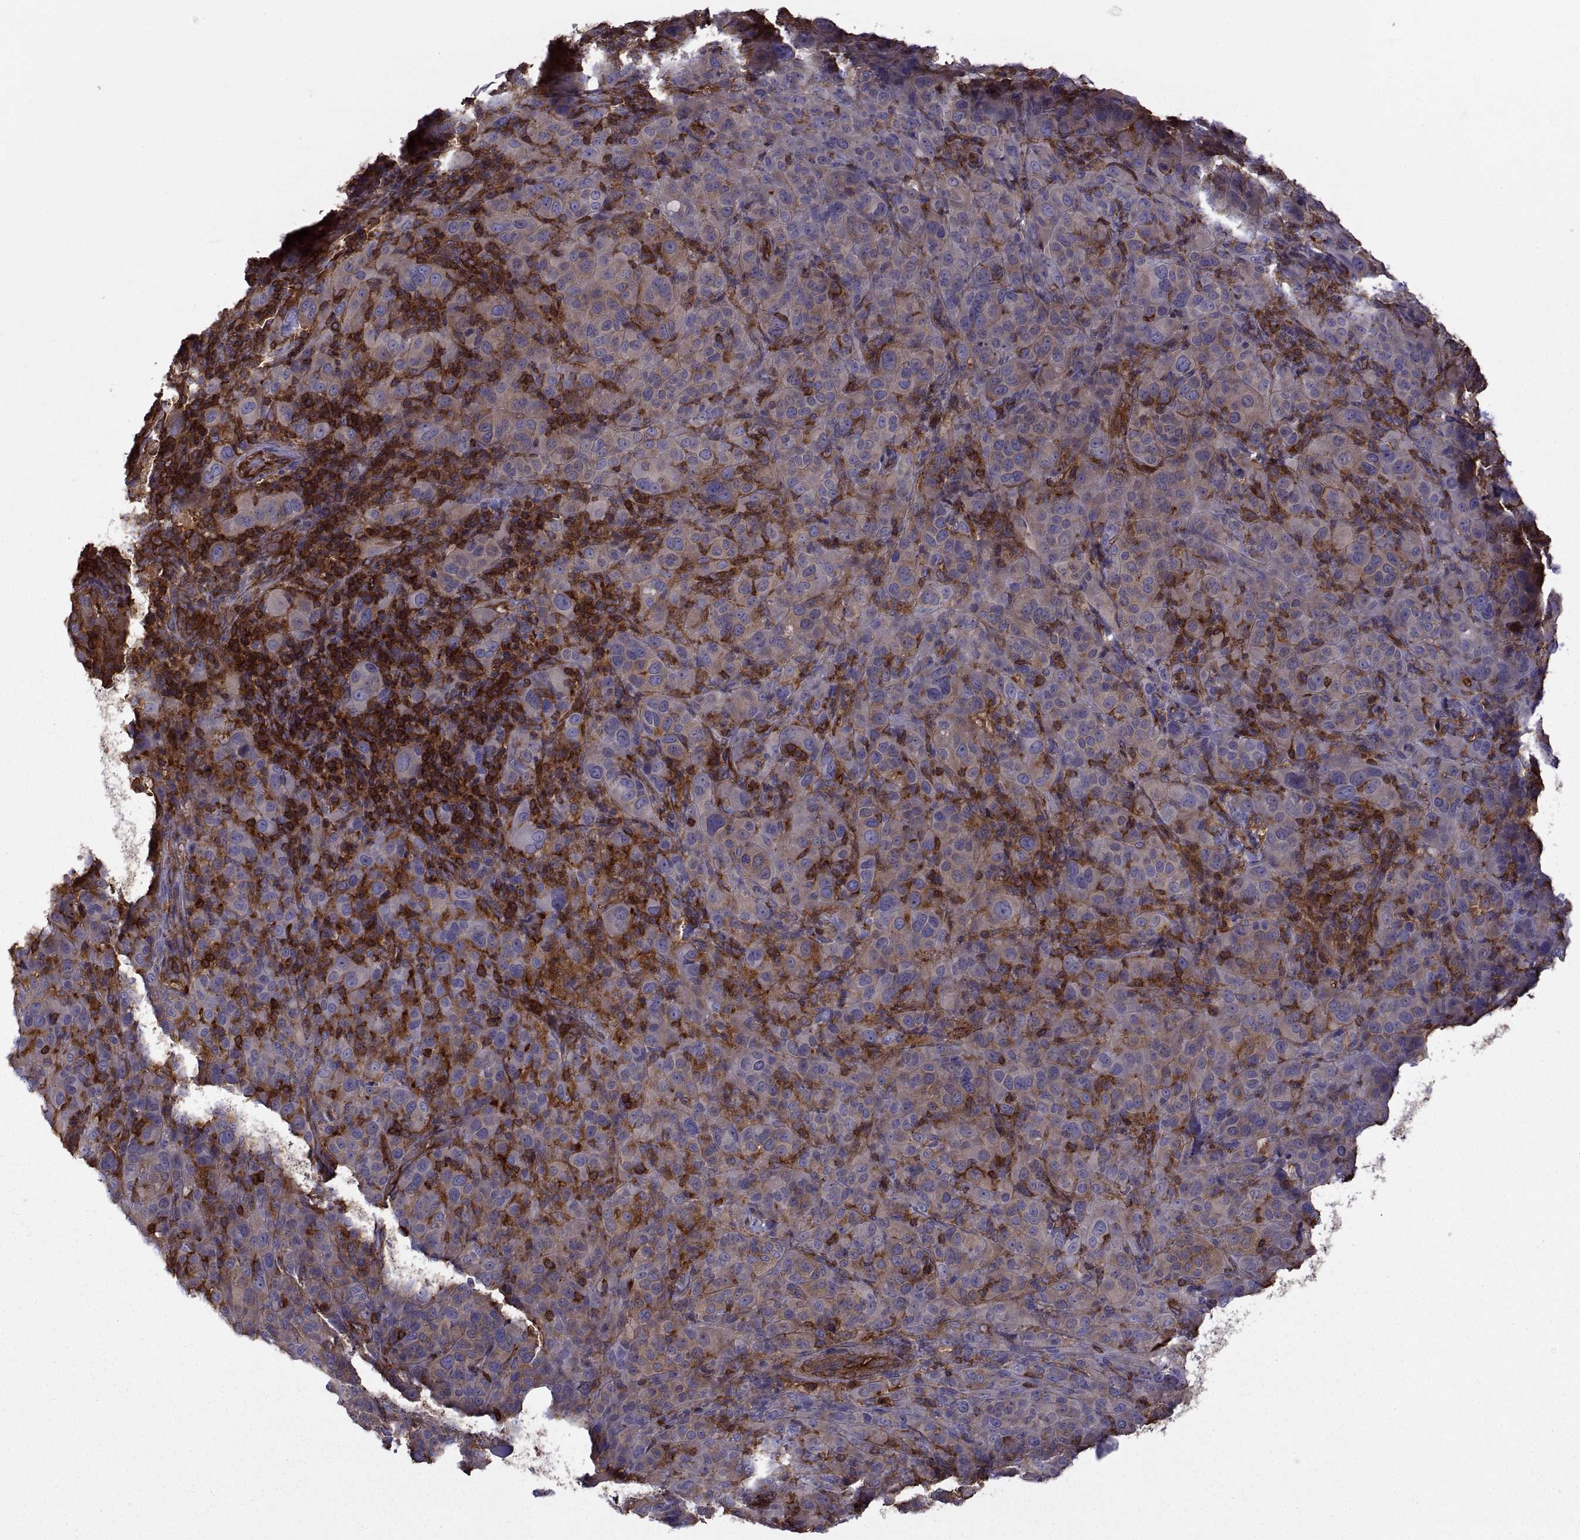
{"staining": {"intensity": "weak", "quantity": ">75%", "location": "cytoplasmic/membranous"}, "tissue": "melanoma", "cell_type": "Tumor cells", "image_type": "cancer", "snomed": [{"axis": "morphology", "description": "Malignant melanoma, NOS"}, {"axis": "topography", "description": "Skin"}], "caption": "Melanoma stained for a protein (brown) demonstrates weak cytoplasmic/membranous positive staining in approximately >75% of tumor cells.", "gene": "MYH9", "patient": {"sex": "female", "age": 87}}